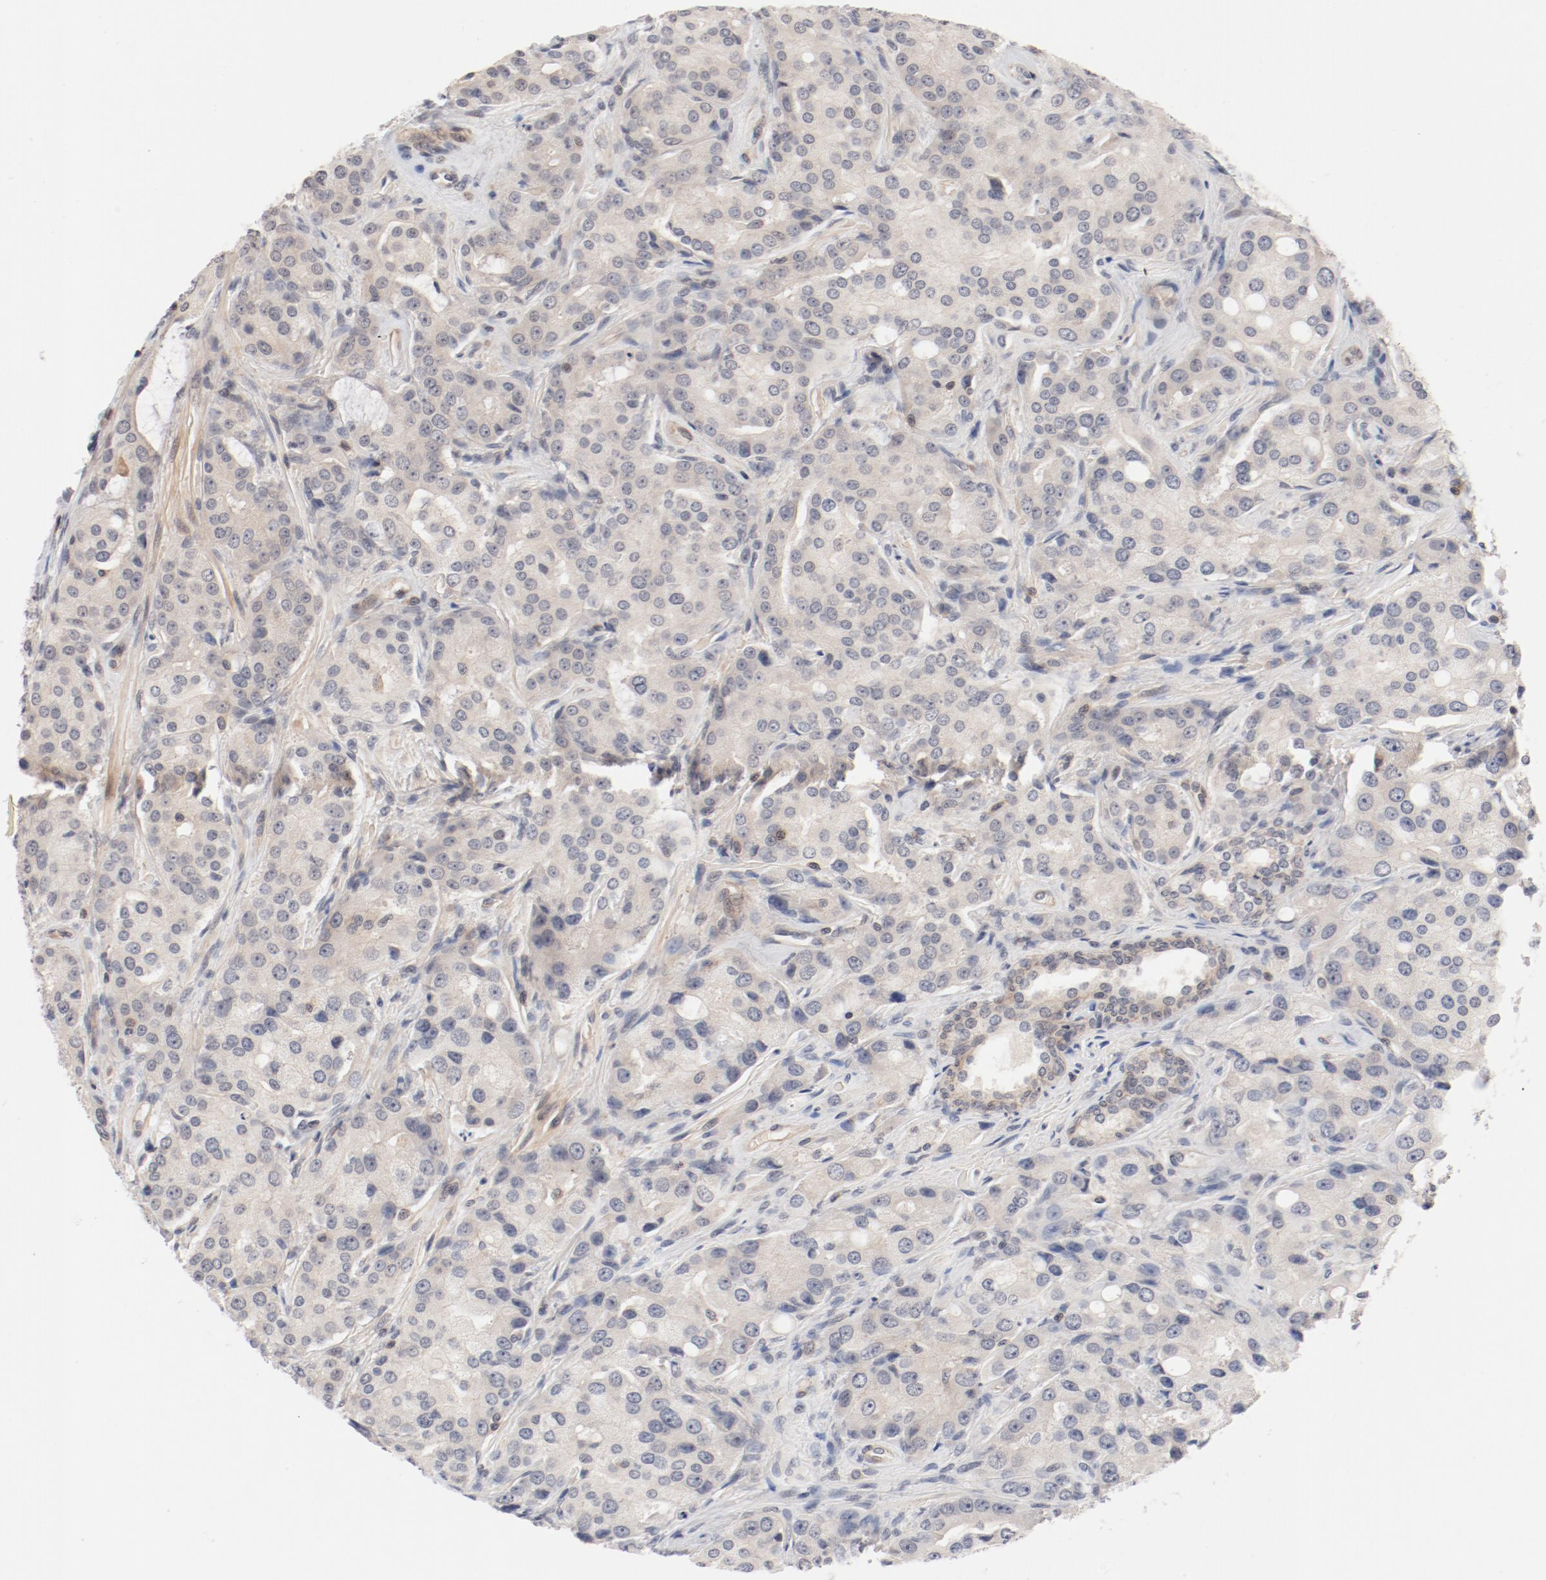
{"staining": {"intensity": "weak", "quantity": "<25%", "location": "cytoplasmic/membranous"}, "tissue": "prostate cancer", "cell_type": "Tumor cells", "image_type": "cancer", "snomed": [{"axis": "morphology", "description": "Adenocarcinoma, High grade"}, {"axis": "topography", "description": "Prostate"}], "caption": "DAB immunohistochemical staining of human prostate high-grade adenocarcinoma displays no significant staining in tumor cells.", "gene": "ZNF267", "patient": {"sex": "male", "age": 72}}